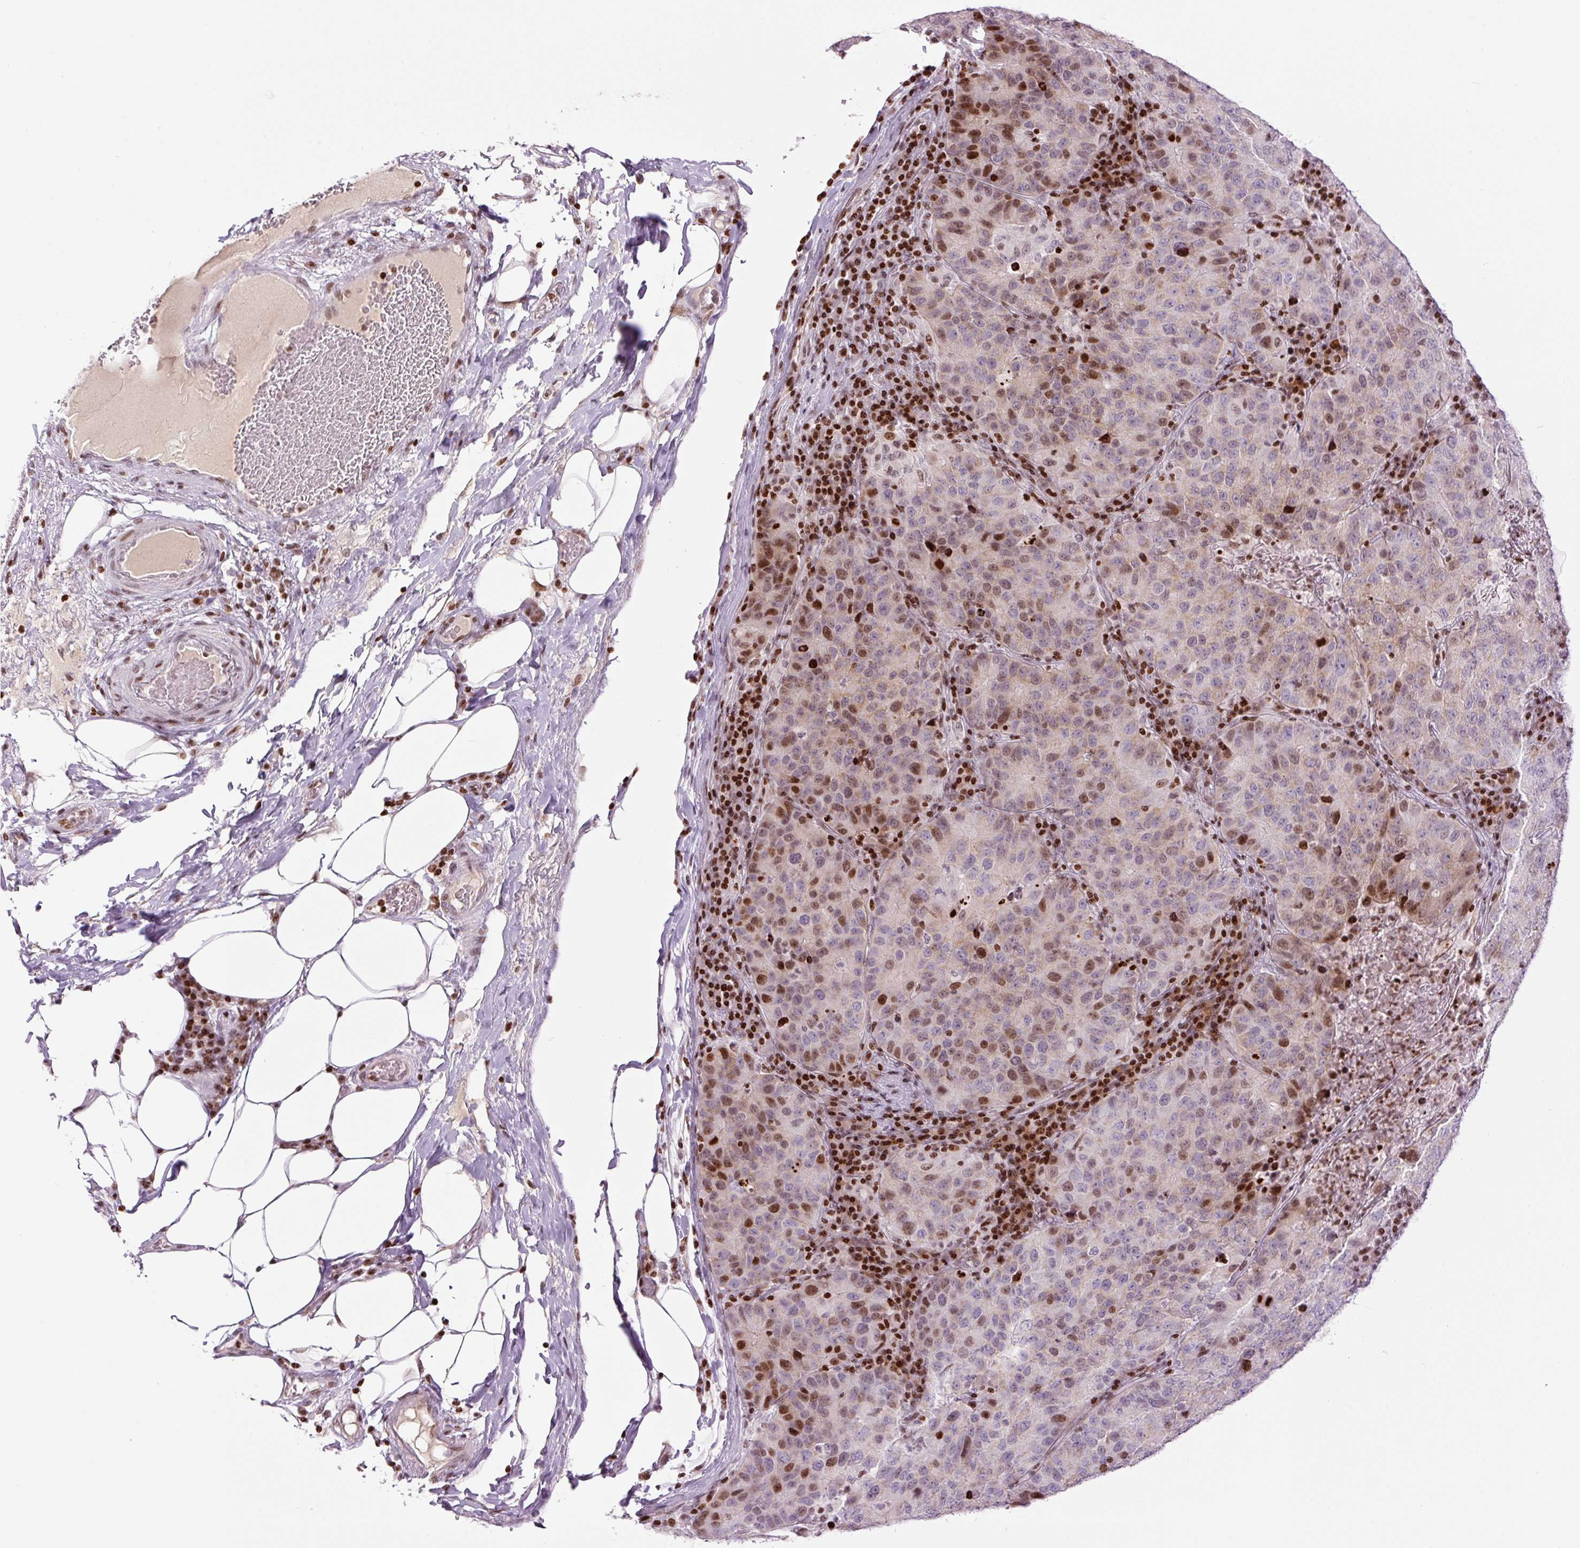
{"staining": {"intensity": "moderate", "quantity": "25%-75%", "location": "cytoplasmic/membranous,nuclear"}, "tissue": "stomach cancer", "cell_type": "Tumor cells", "image_type": "cancer", "snomed": [{"axis": "morphology", "description": "Adenocarcinoma, NOS"}, {"axis": "topography", "description": "Stomach"}], "caption": "Protein staining exhibits moderate cytoplasmic/membranous and nuclear positivity in approximately 25%-75% of tumor cells in stomach adenocarcinoma. (DAB (3,3'-diaminobenzidine) = brown stain, brightfield microscopy at high magnification).", "gene": "TMEM177", "patient": {"sex": "male", "age": 71}}